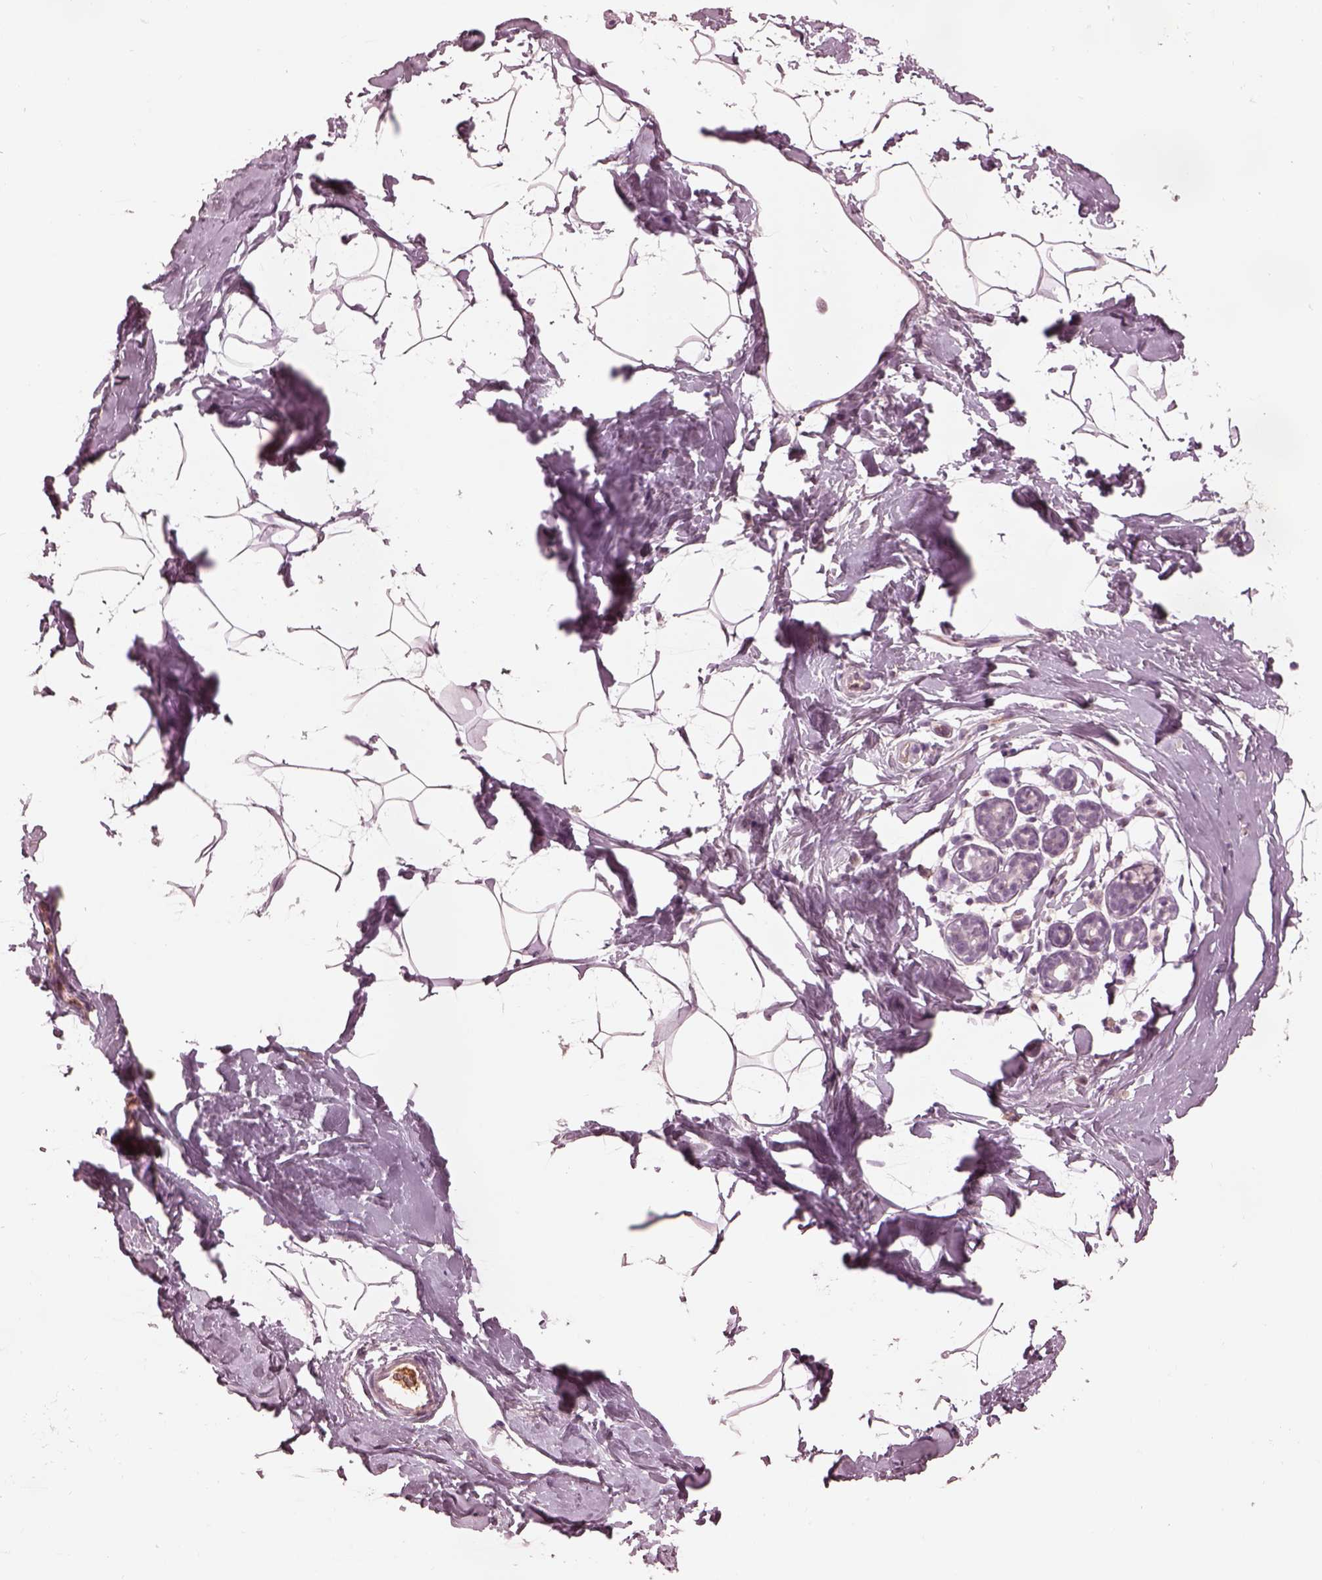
{"staining": {"intensity": "negative", "quantity": "none", "location": "none"}, "tissue": "breast", "cell_type": "Adipocytes", "image_type": "normal", "snomed": [{"axis": "morphology", "description": "Normal tissue, NOS"}, {"axis": "topography", "description": "Breast"}], "caption": "A high-resolution histopathology image shows IHC staining of unremarkable breast, which displays no significant positivity in adipocytes.", "gene": "KCNA2", "patient": {"sex": "female", "age": 32}}